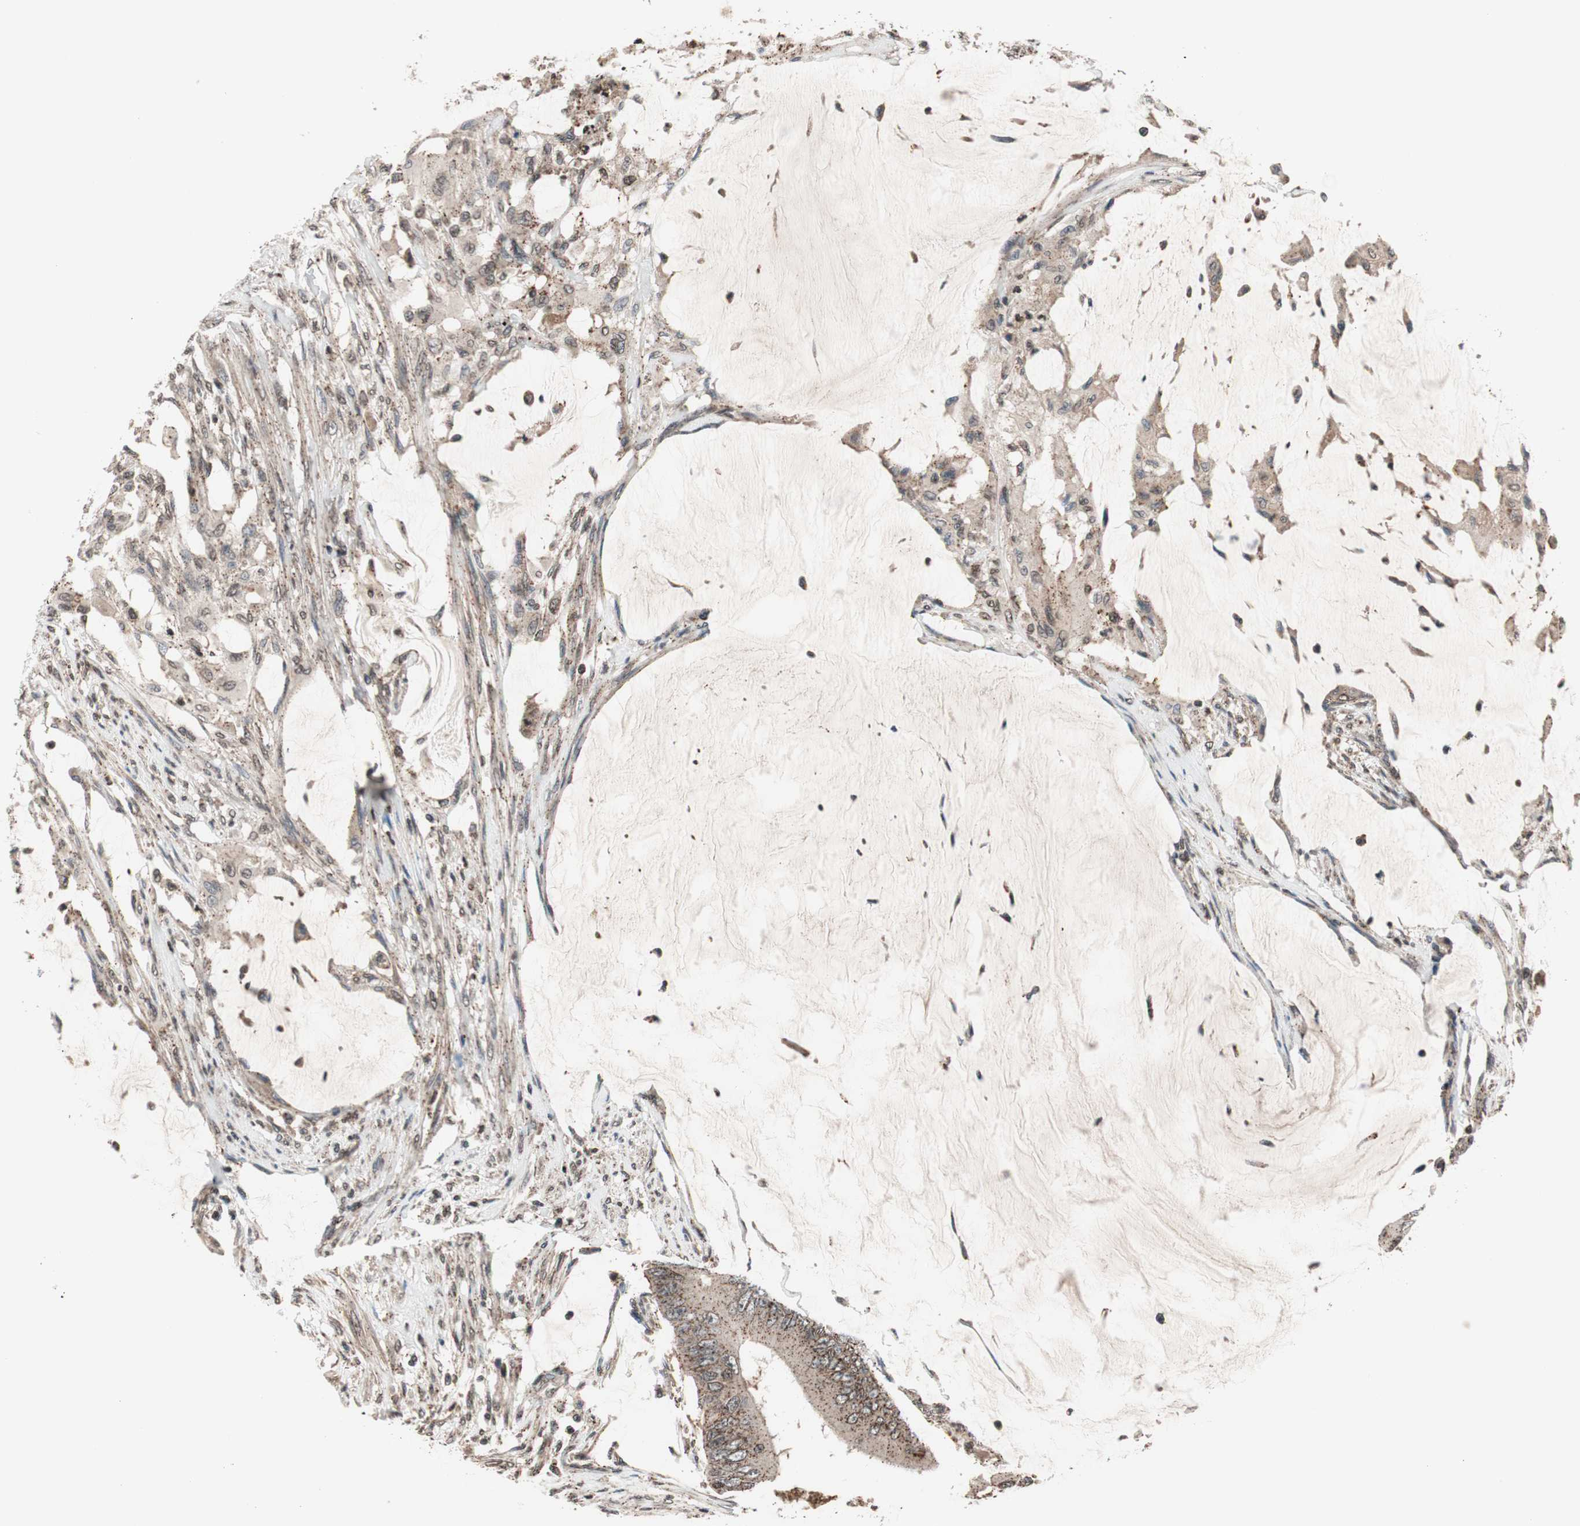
{"staining": {"intensity": "weak", "quantity": ">75%", "location": "cytoplasmic/membranous"}, "tissue": "colorectal cancer", "cell_type": "Tumor cells", "image_type": "cancer", "snomed": [{"axis": "morphology", "description": "Adenocarcinoma, NOS"}, {"axis": "topography", "description": "Rectum"}], "caption": "IHC of adenocarcinoma (colorectal) reveals low levels of weak cytoplasmic/membranous staining in approximately >75% of tumor cells.", "gene": "RFC1", "patient": {"sex": "female", "age": 77}}